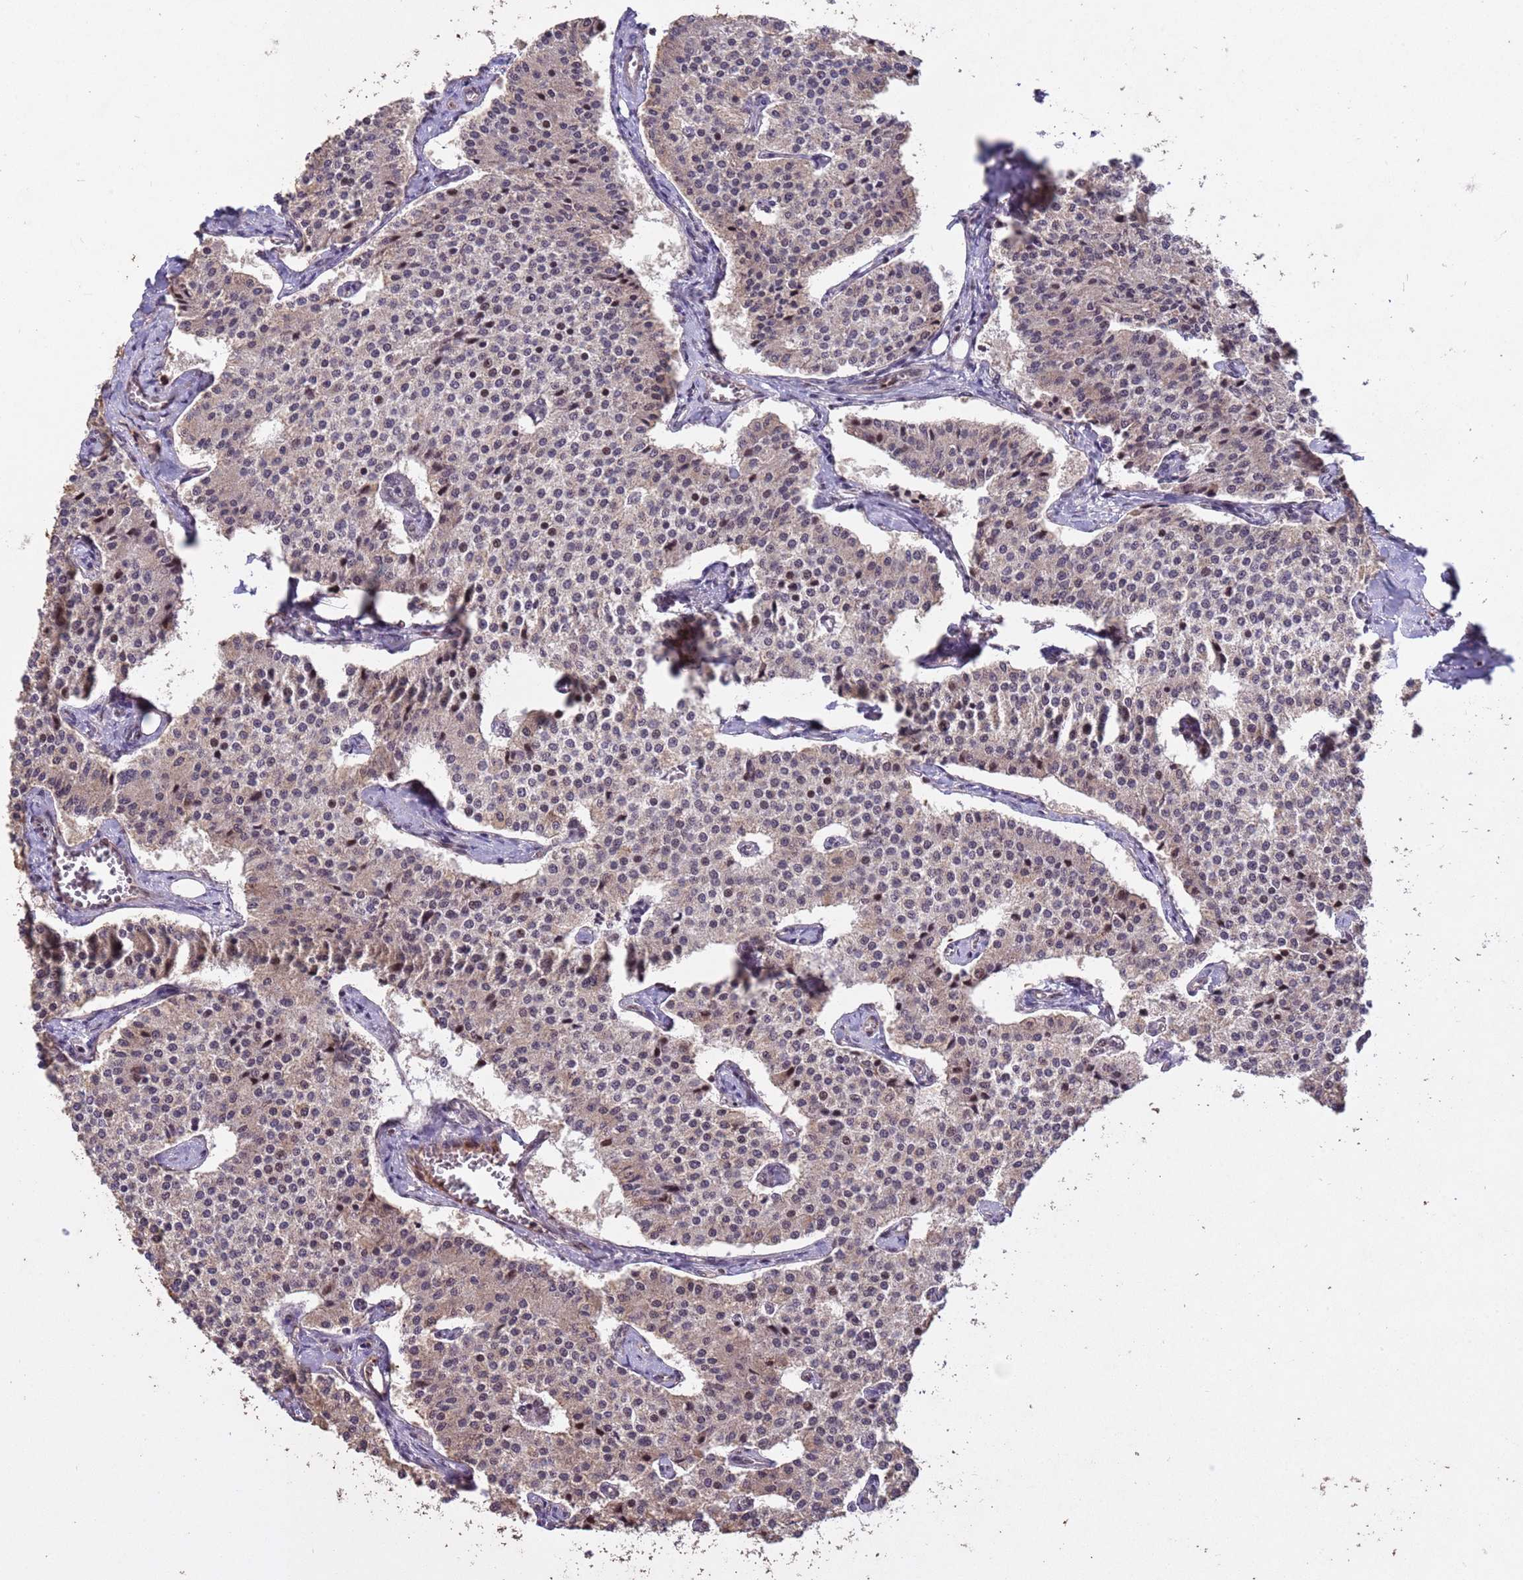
{"staining": {"intensity": "weak", "quantity": "<25%", "location": "cytoplasmic/membranous"}, "tissue": "carcinoid", "cell_type": "Tumor cells", "image_type": "cancer", "snomed": [{"axis": "morphology", "description": "Carcinoid, malignant, NOS"}, {"axis": "topography", "description": "Colon"}], "caption": "This is an IHC photomicrograph of human carcinoid. There is no expression in tumor cells.", "gene": "PPM1H", "patient": {"sex": "female", "age": 52}}